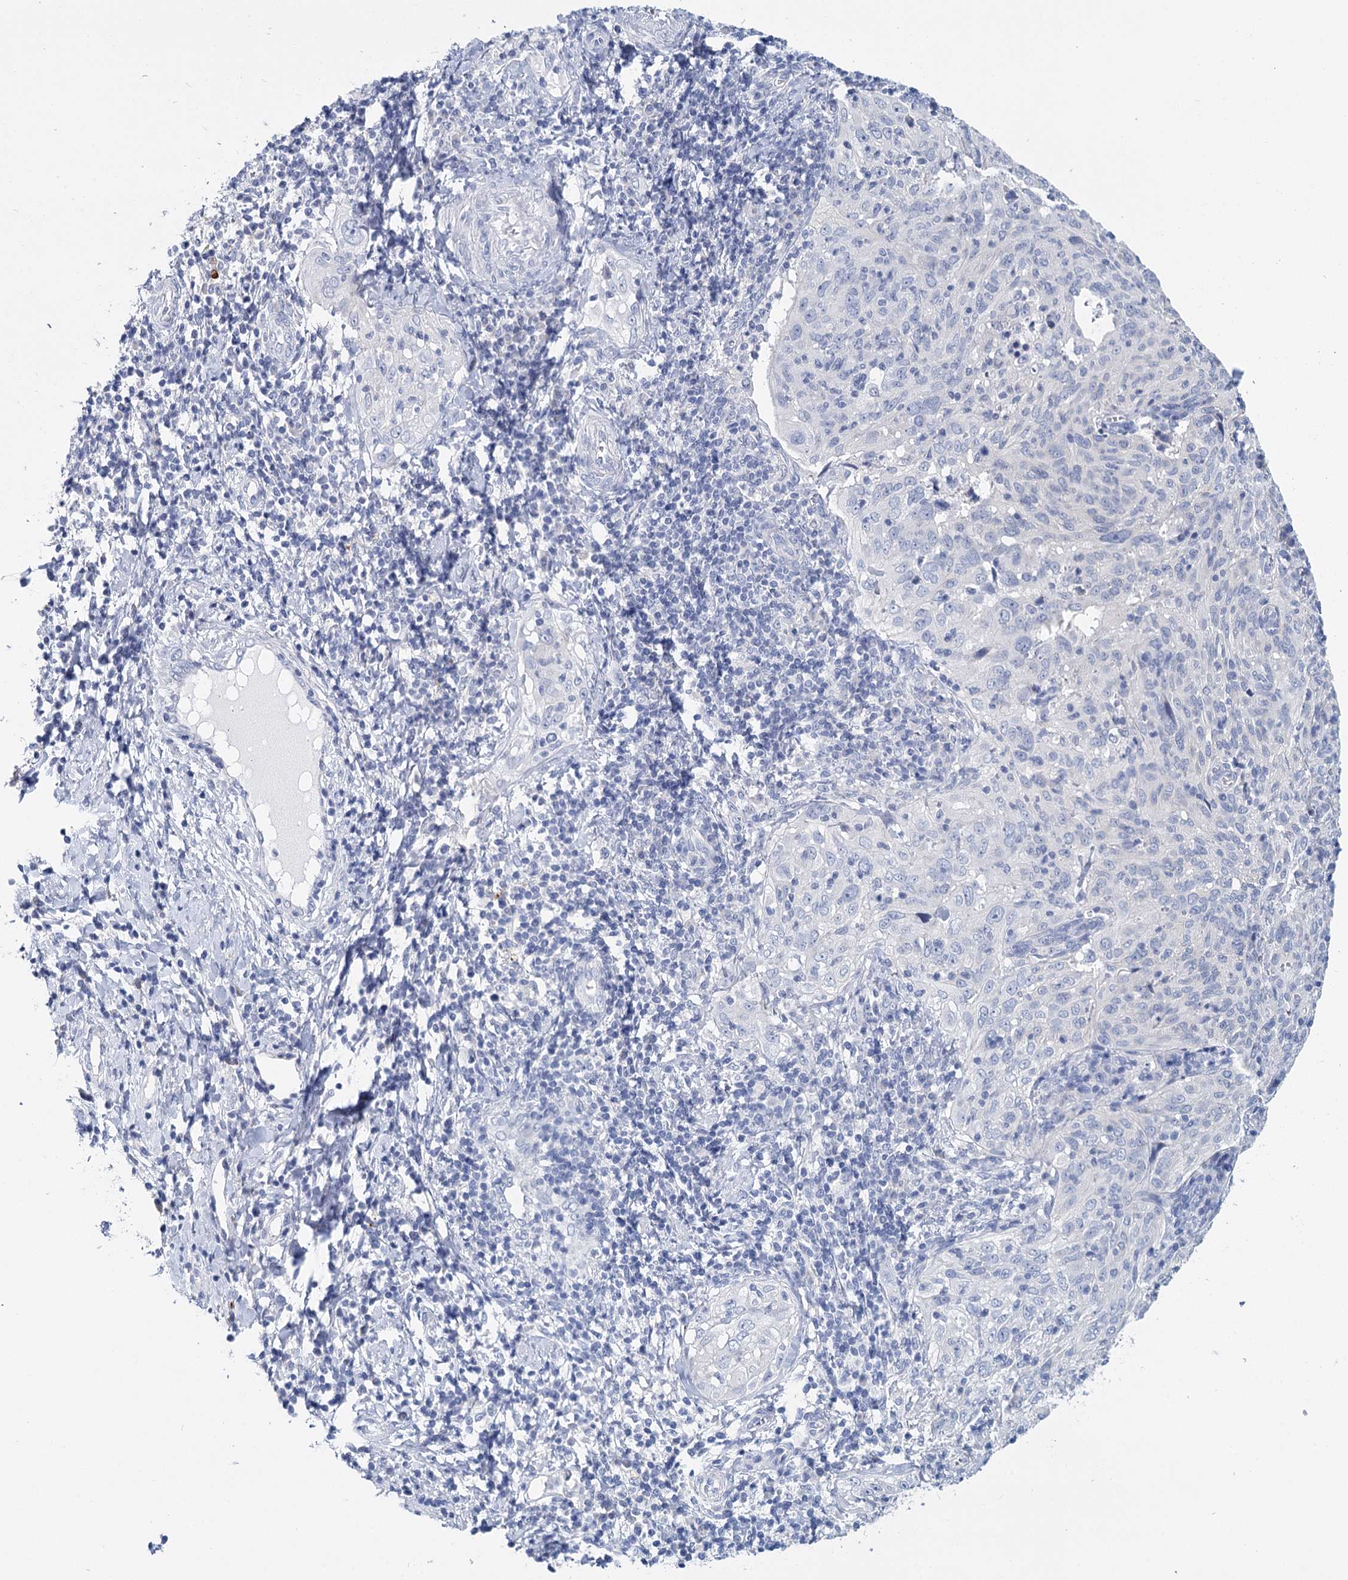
{"staining": {"intensity": "negative", "quantity": "none", "location": "none"}, "tissue": "cervical cancer", "cell_type": "Tumor cells", "image_type": "cancer", "snomed": [{"axis": "morphology", "description": "Squamous cell carcinoma, NOS"}, {"axis": "topography", "description": "Cervix"}], "caption": "An immunohistochemistry image of cervical cancer is shown. There is no staining in tumor cells of cervical cancer.", "gene": "METTL7B", "patient": {"sex": "female", "age": 31}}